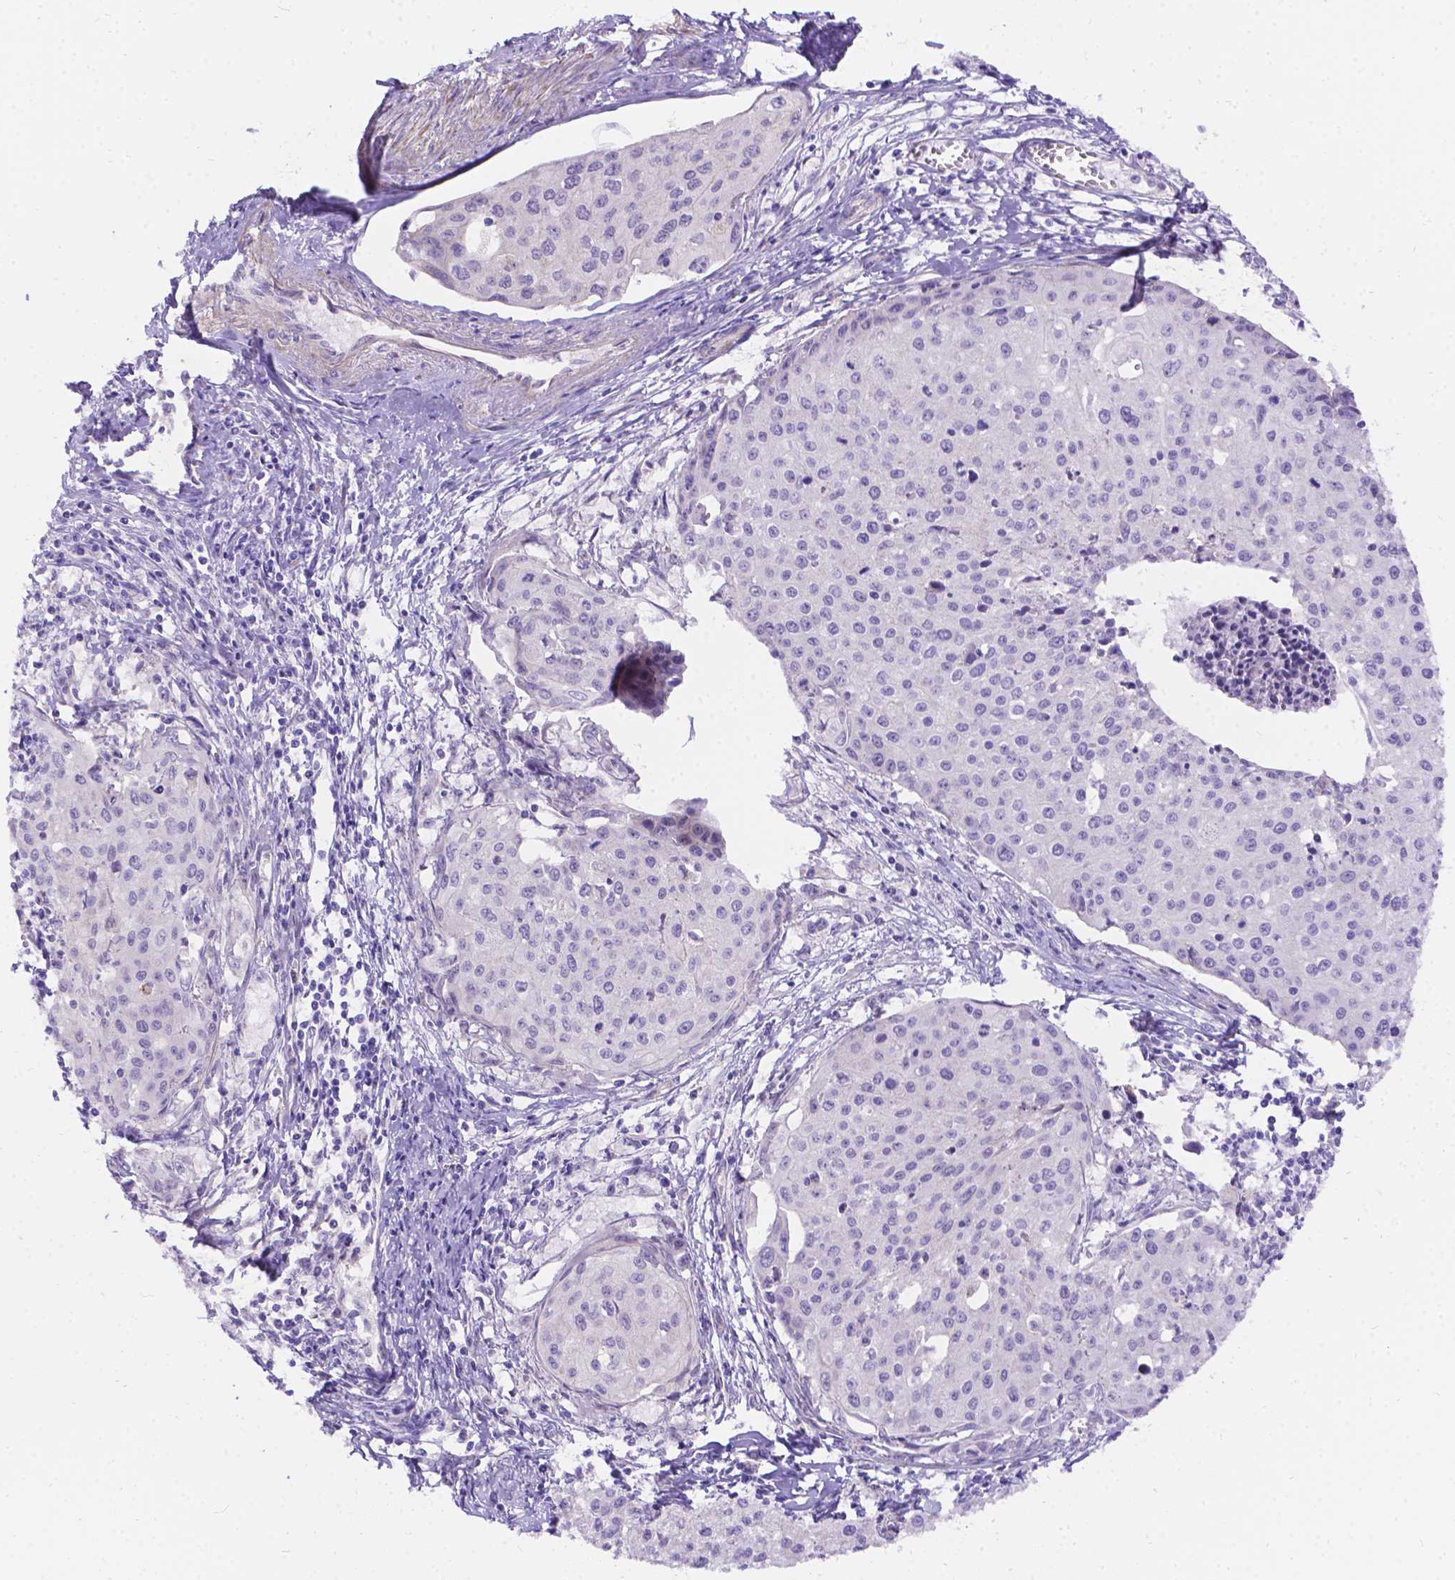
{"staining": {"intensity": "negative", "quantity": "none", "location": "none"}, "tissue": "cervical cancer", "cell_type": "Tumor cells", "image_type": "cancer", "snomed": [{"axis": "morphology", "description": "Squamous cell carcinoma, NOS"}, {"axis": "topography", "description": "Cervix"}], "caption": "Human squamous cell carcinoma (cervical) stained for a protein using immunohistochemistry displays no positivity in tumor cells.", "gene": "PALS1", "patient": {"sex": "female", "age": 38}}